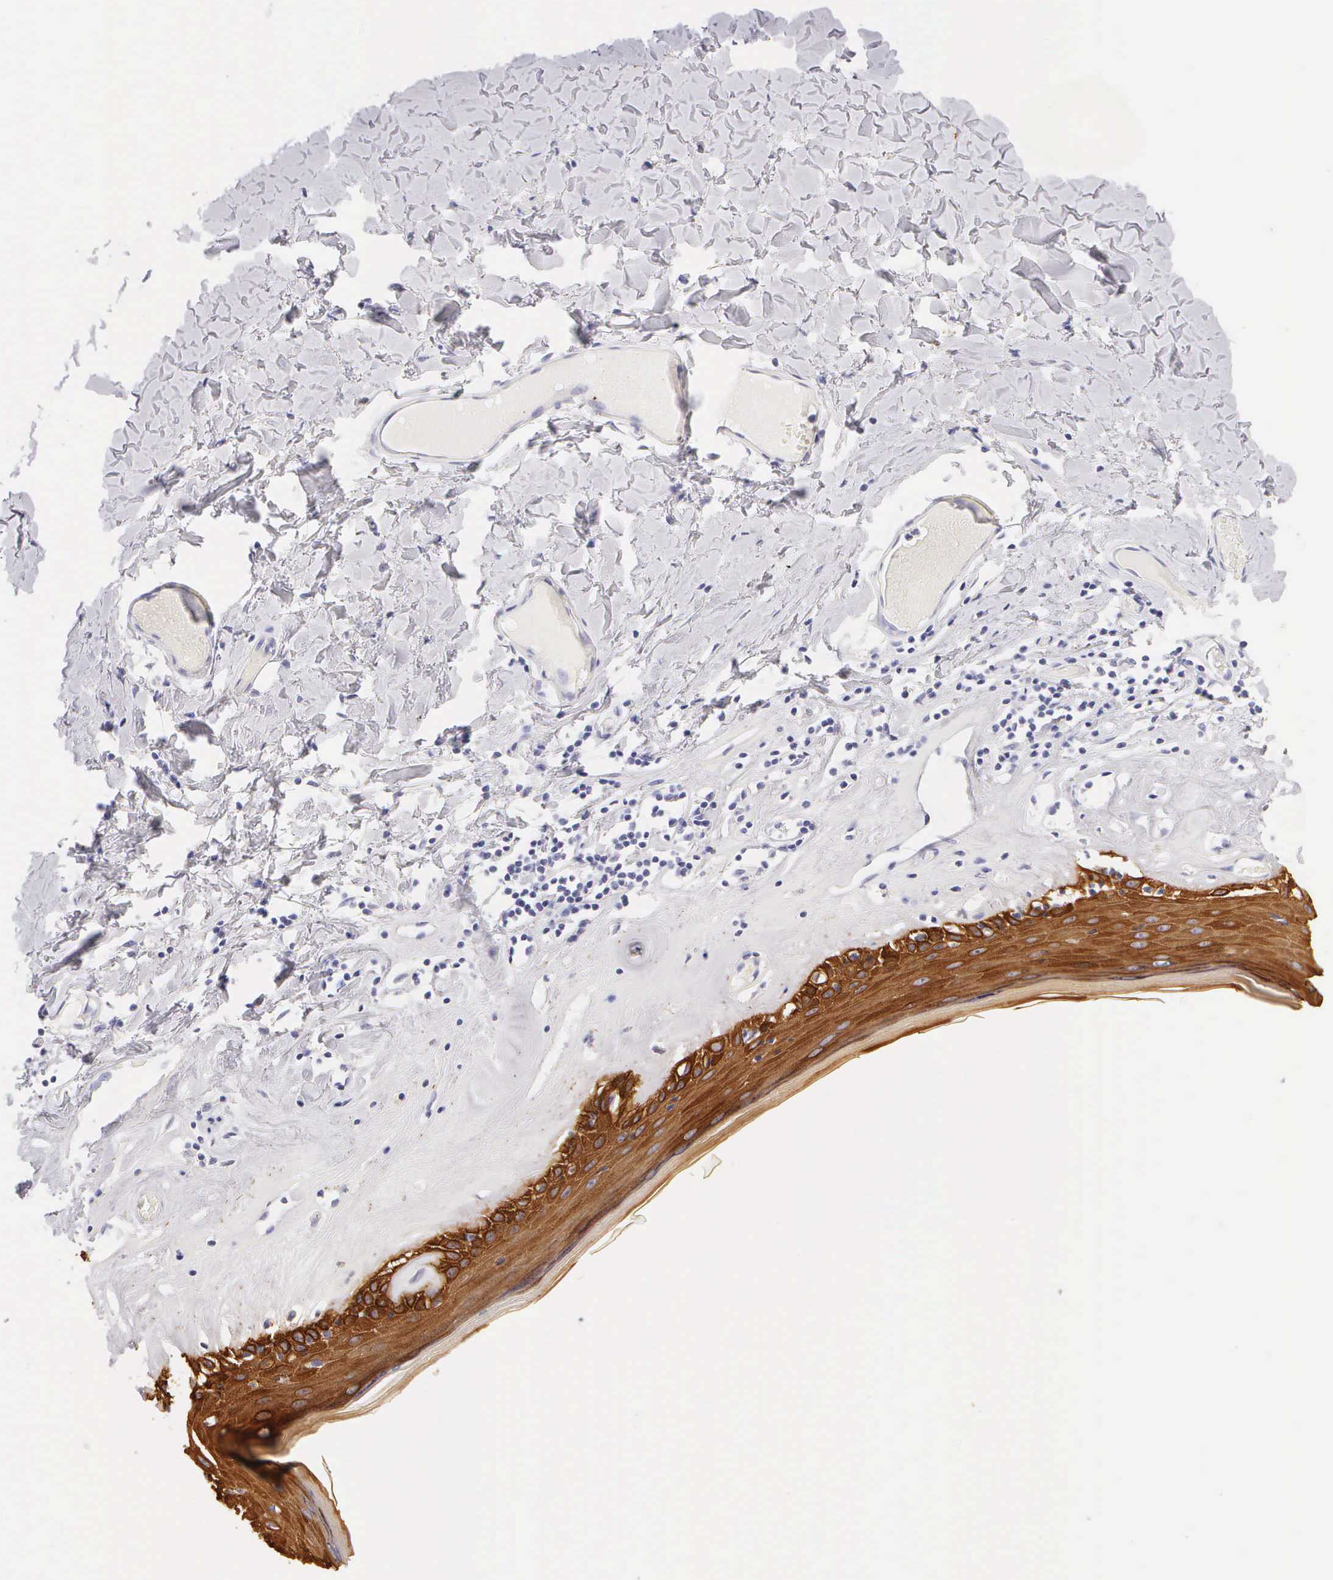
{"staining": {"intensity": "strong", "quantity": ">75%", "location": "cytoplasmic/membranous"}, "tissue": "skin", "cell_type": "Epidermal cells", "image_type": "normal", "snomed": [{"axis": "morphology", "description": "Normal tissue, NOS"}, {"axis": "topography", "description": "Vascular tissue"}, {"axis": "topography", "description": "Vulva"}, {"axis": "topography", "description": "Peripheral nerve tissue"}], "caption": "DAB (3,3'-diaminobenzidine) immunohistochemical staining of unremarkable skin demonstrates strong cytoplasmic/membranous protein staining in approximately >75% of epidermal cells. Nuclei are stained in blue.", "gene": "KRT17", "patient": {"sex": "female", "age": 86}}